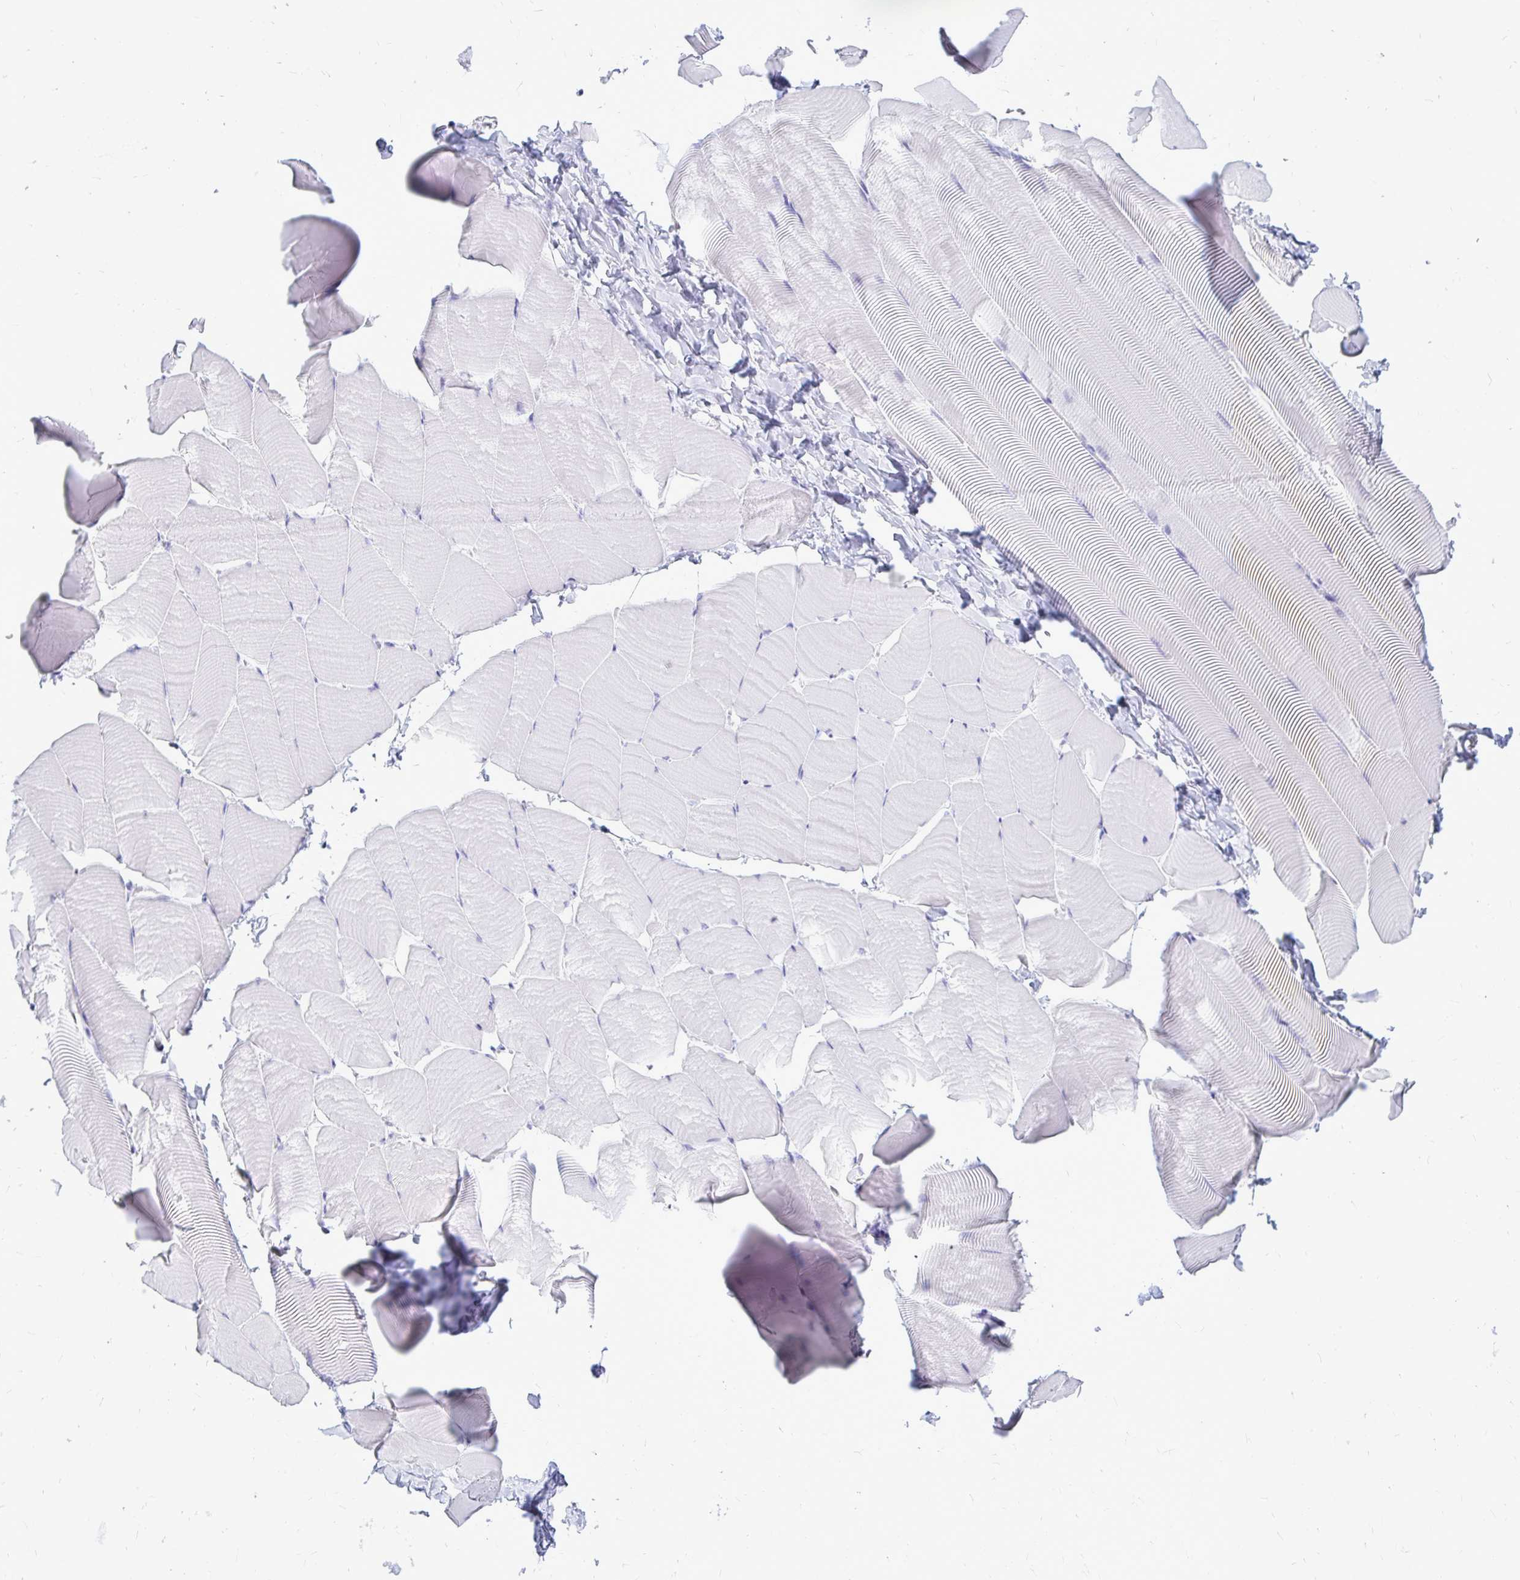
{"staining": {"intensity": "negative", "quantity": "none", "location": "none"}, "tissue": "skeletal muscle", "cell_type": "Myocytes", "image_type": "normal", "snomed": [{"axis": "morphology", "description": "Normal tissue, NOS"}, {"axis": "topography", "description": "Skeletal muscle"}], "caption": "This is an immunohistochemistry (IHC) image of benign skeletal muscle. There is no positivity in myocytes.", "gene": "OR10R2", "patient": {"sex": "male", "age": 25}}